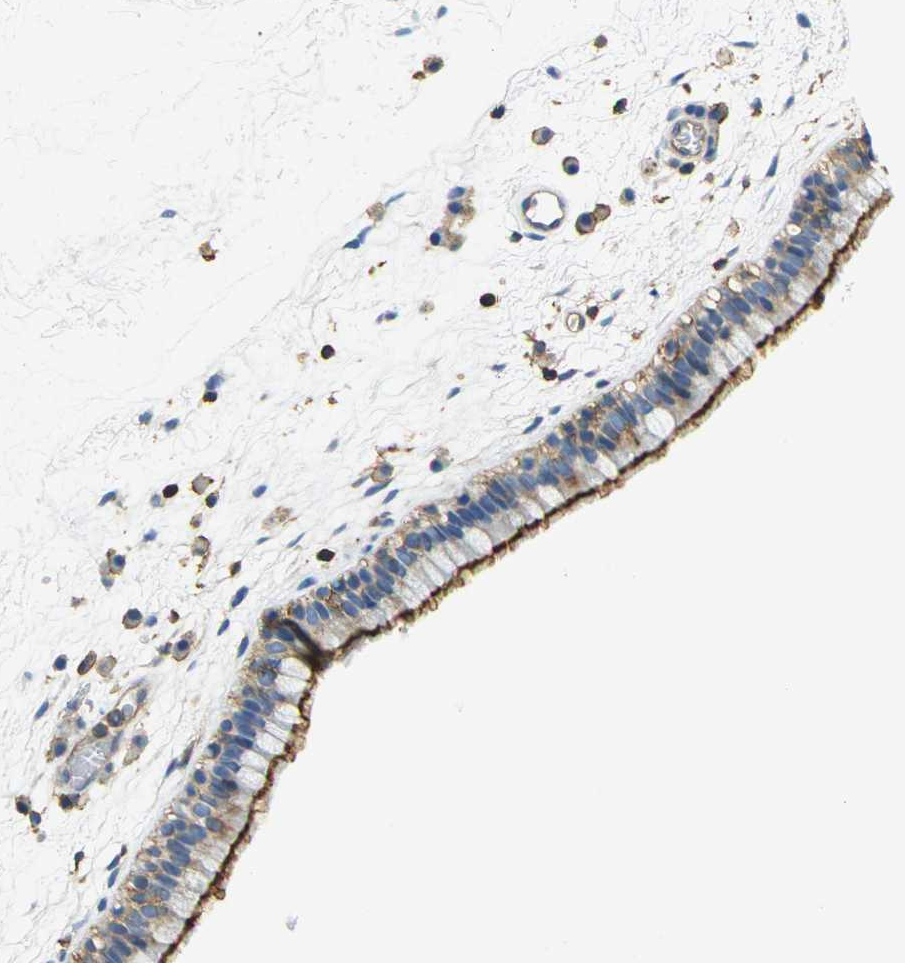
{"staining": {"intensity": "strong", "quantity": ">75%", "location": "cytoplasmic/membranous"}, "tissue": "nasopharynx", "cell_type": "Respiratory epithelial cells", "image_type": "normal", "snomed": [{"axis": "morphology", "description": "Normal tissue, NOS"}, {"axis": "morphology", "description": "Inflammation, NOS"}, {"axis": "topography", "description": "Nasopharynx"}], "caption": "Nasopharynx stained with immunohistochemistry (IHC) shows strong cytoplasmic/membranous staining in about >75% of respiratory epithelial cells.", "gene": "FAM110D", "patient": {"sex": "male", "age": 48}}